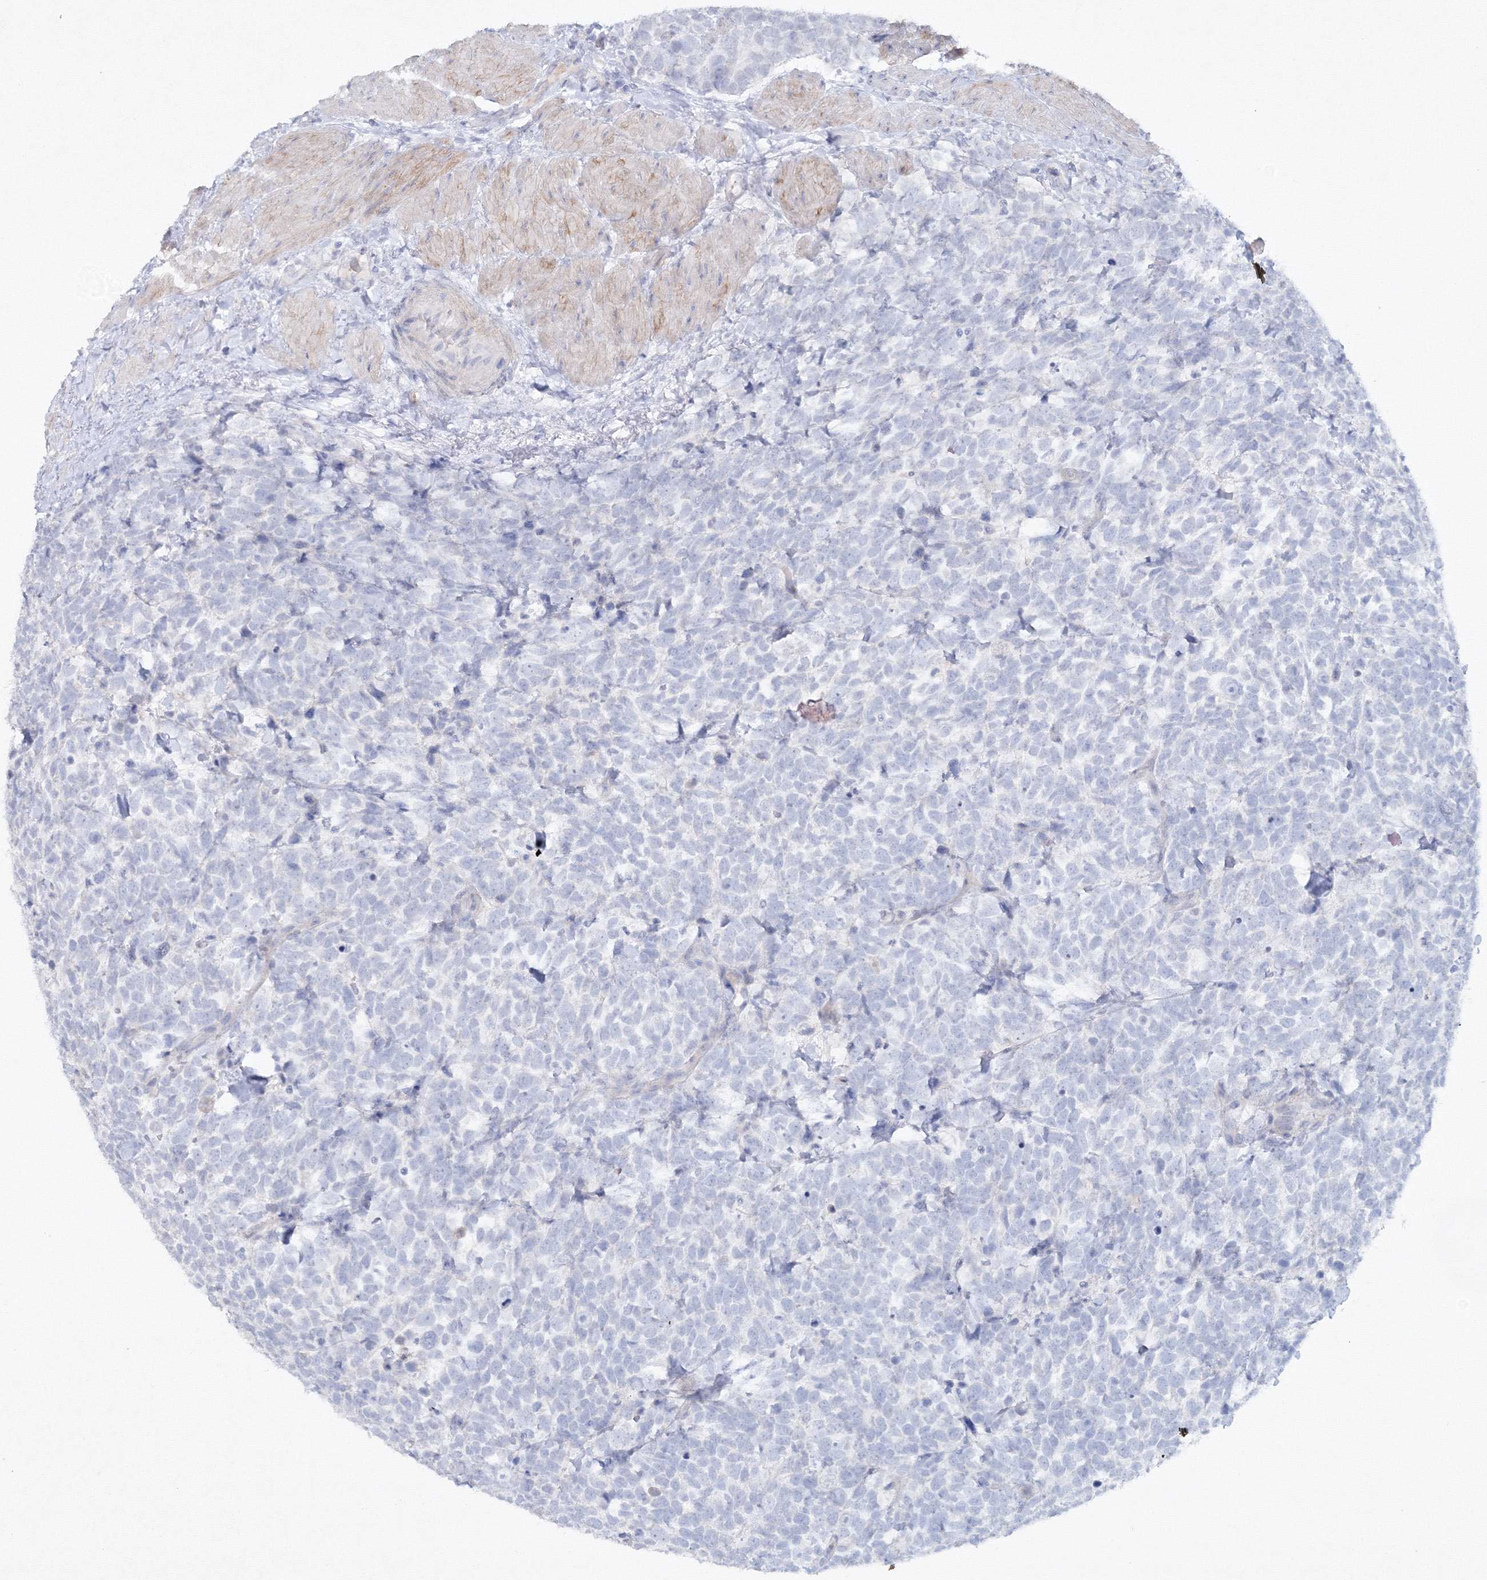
{"staining": {"intensity": "negative", "quantity": "none", "location": "none"}, "tissue": "urothelial cancer", "cell_type": "Tumor cells", "image_type": "cancer", "snomed": [{"axis": "morphology", "description": "Urothelial carcinoma, High grade"}, {"axis": "topography", "description": "Urinary bladder"}], "caption": "Protein analysis of urothelial cancer exhibits no significant staining in tumor cells.", "gene": "GCKR", "patient": {"sex": "female", "age": 82}}